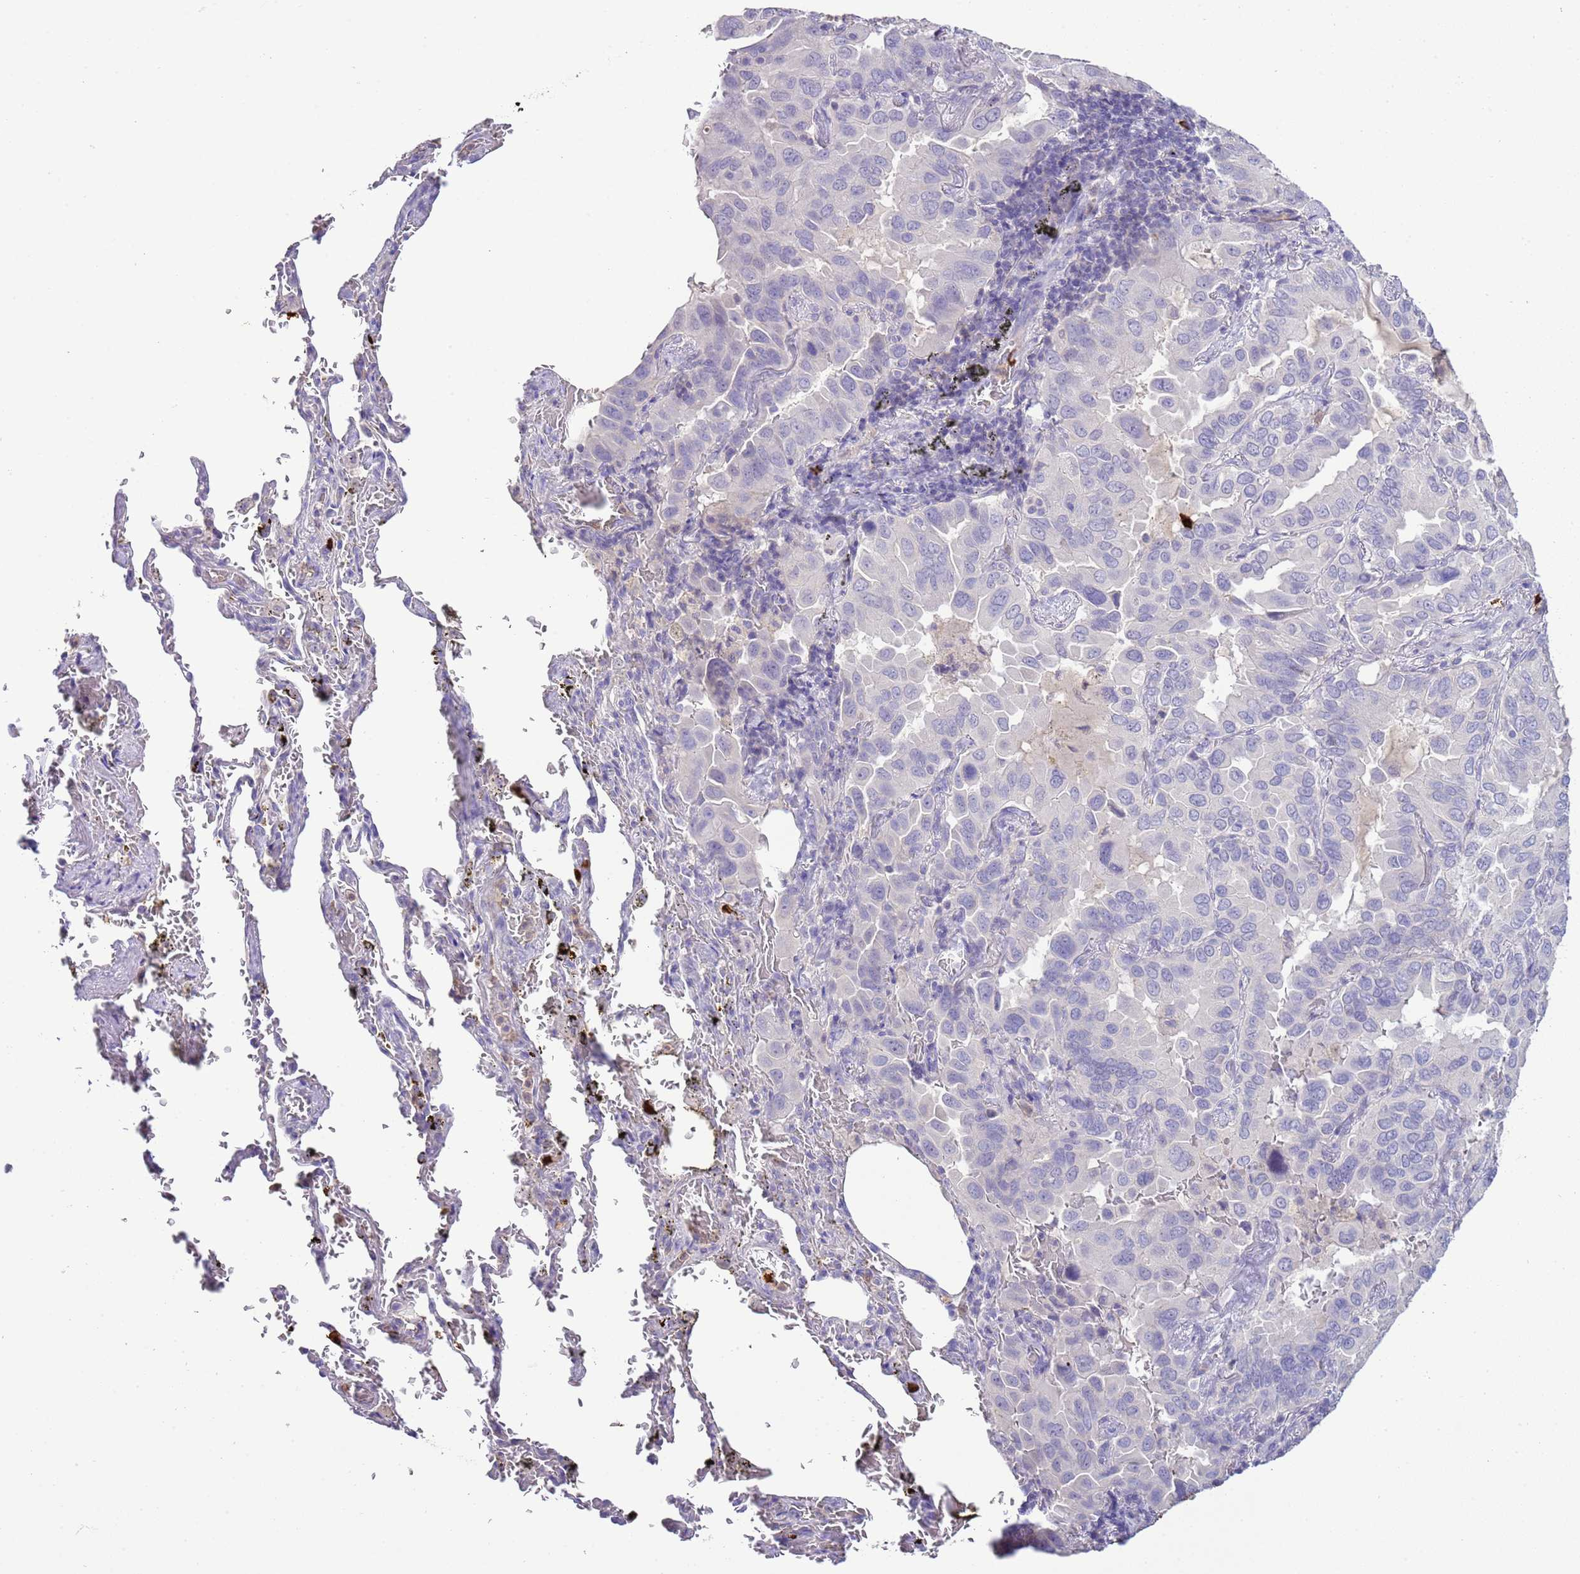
{"staining": {"intensity": "negative", "quantity": "none", "location": "none"}, "tissue": "lung cancer", "cell_type": "Tumor cells", "image_type": "cancer", "snomed": [{"axis": "morphology", "description": "Adenocarcinoma, NOS"}, {"axis": "topography", "description": "Lung"}], "caption": "IHC image of human lung cancer (adenocarcinoma) stained for a protein (brown), which displays no staining in tumor cells.", "gene": "IL2RG", "patient": {"sex": "male", "age": 64}}